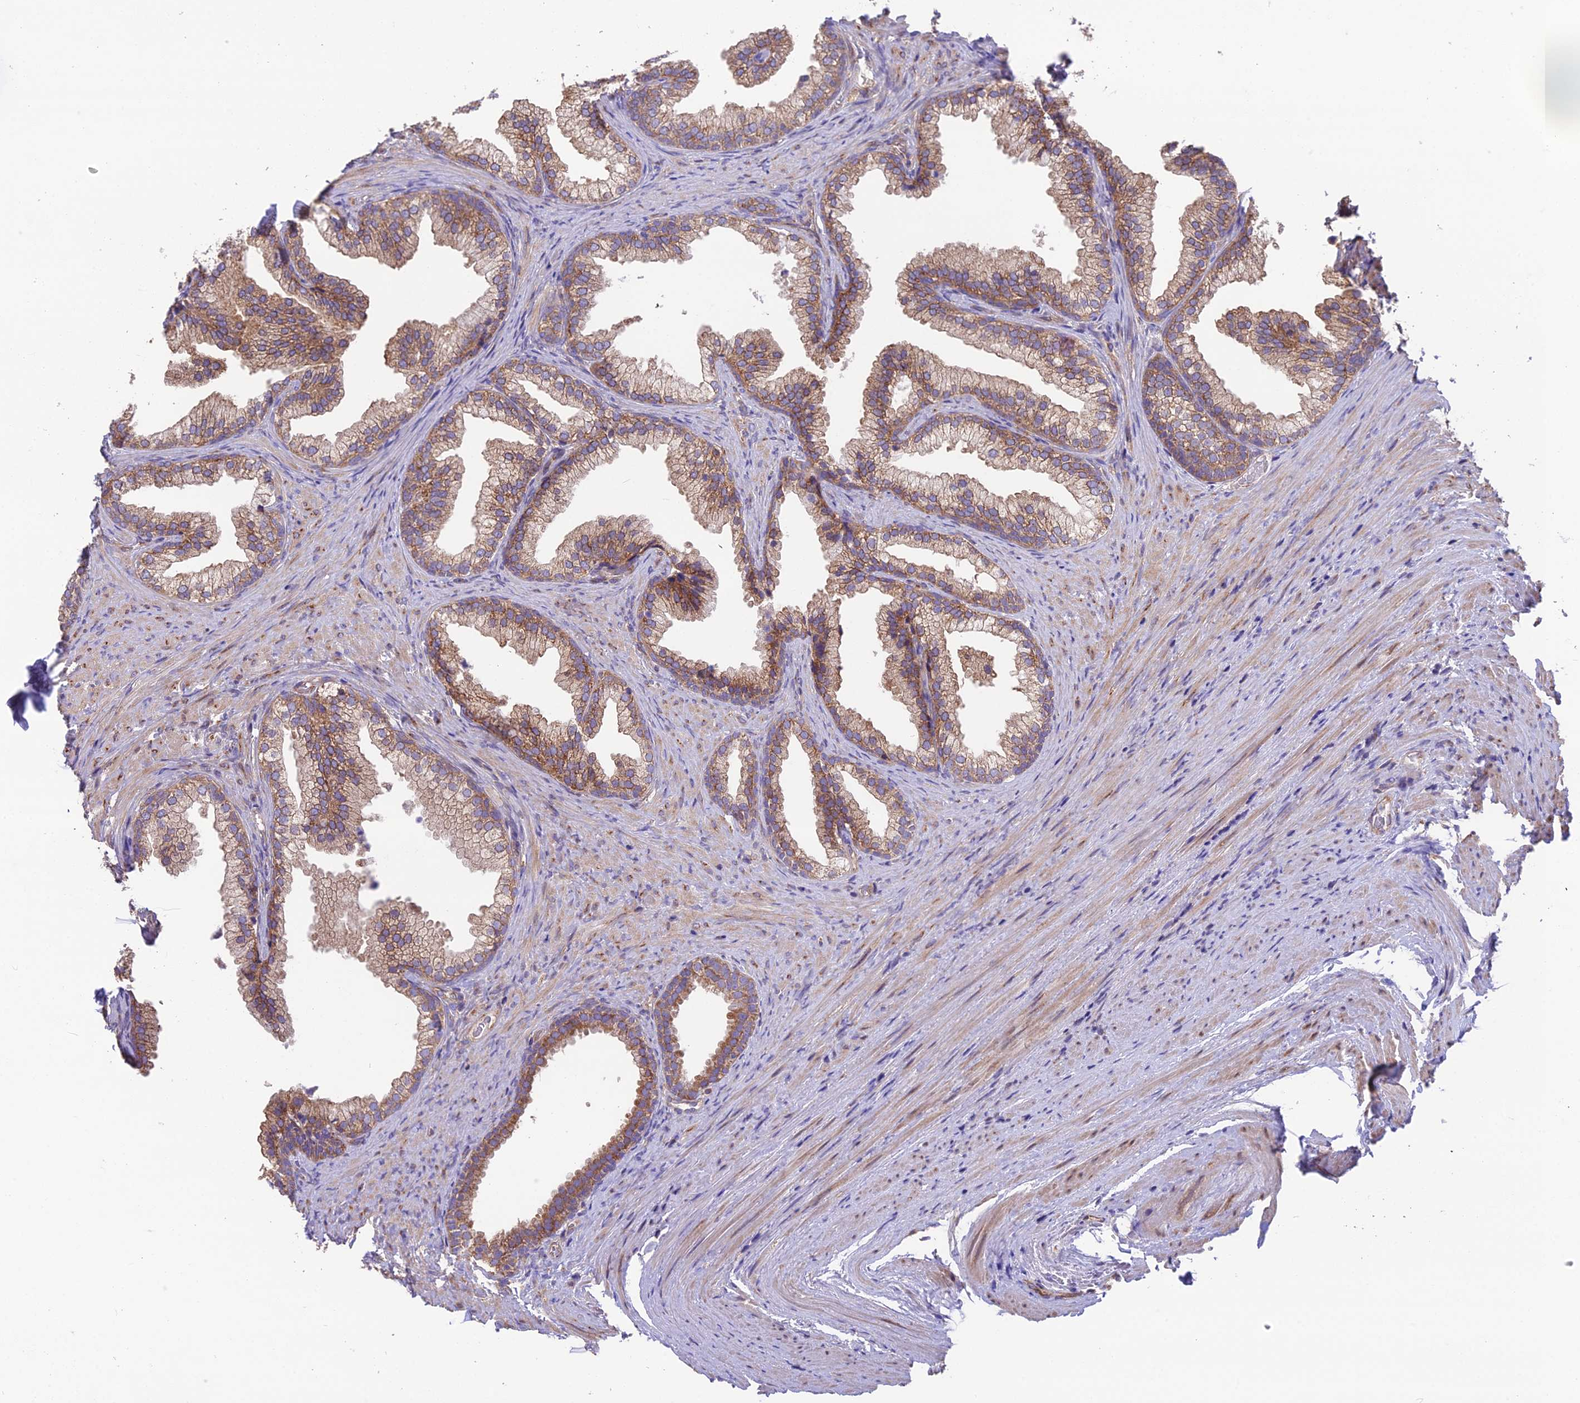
{"staining": {"intensity": "moderate", "quantity": ">75%", "location": "cytoplasmic/membranous"}, "tissue": "prostate", "cell_type": "Glandular cells", "image_type": "normal", "snomed": [{"axis": "morphology", "description": "Normal tissue, NOS"}, {"axis": "topography", "description": "Prostate"}], "caption": "A histopathology image of prostate stained for a protein shows moderate cytoplasmic/membranous brown staining in glandular cells. (DAB = brown stain, brightfield microscopy at high magnification).", "gene": "BLOC1S4", "patient": {"sex": "male", "age": 76}}